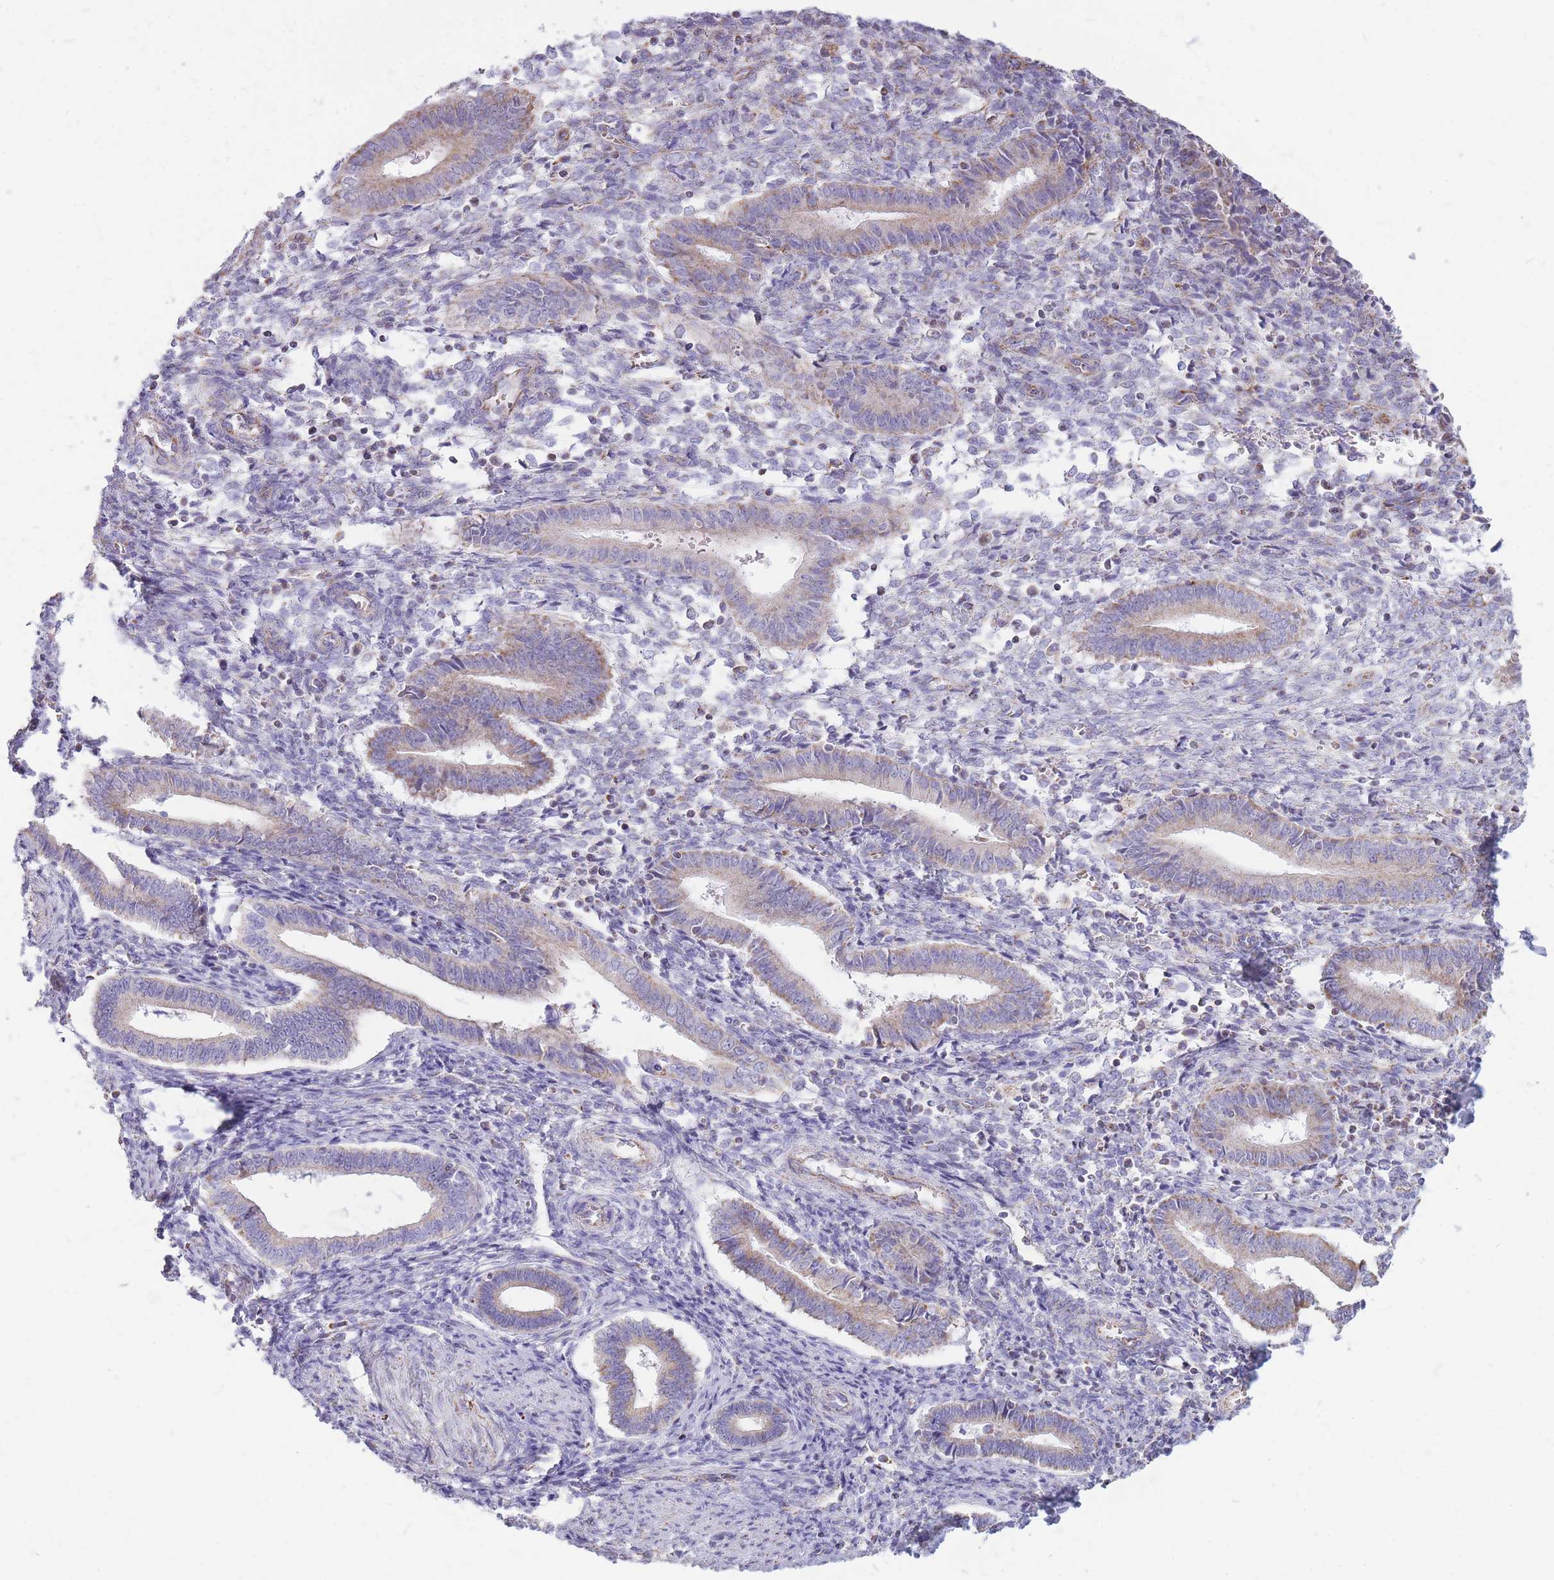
{"staining": {"intensity": "negative", "quantity": "none", "location": "none"}, "tissue": "endometrium", "cell_type": "Cells in endometrial stroma", "image_type": "normal", "snomed": [{"axis": "morphology", "description": "Normal tissue, NOS"}, {"axis": "topography", "description": "Other"}, {"axis": "topography", "description": "Endometrium"}], "caption": "Image shows no protein staining in cells in endometrial stroma of benign endometrium. (DAB immunohistochemistry with hematoxylin counter stain).", "gene": "PCSK1", "patient": {"sex": "female", "age": 44}}